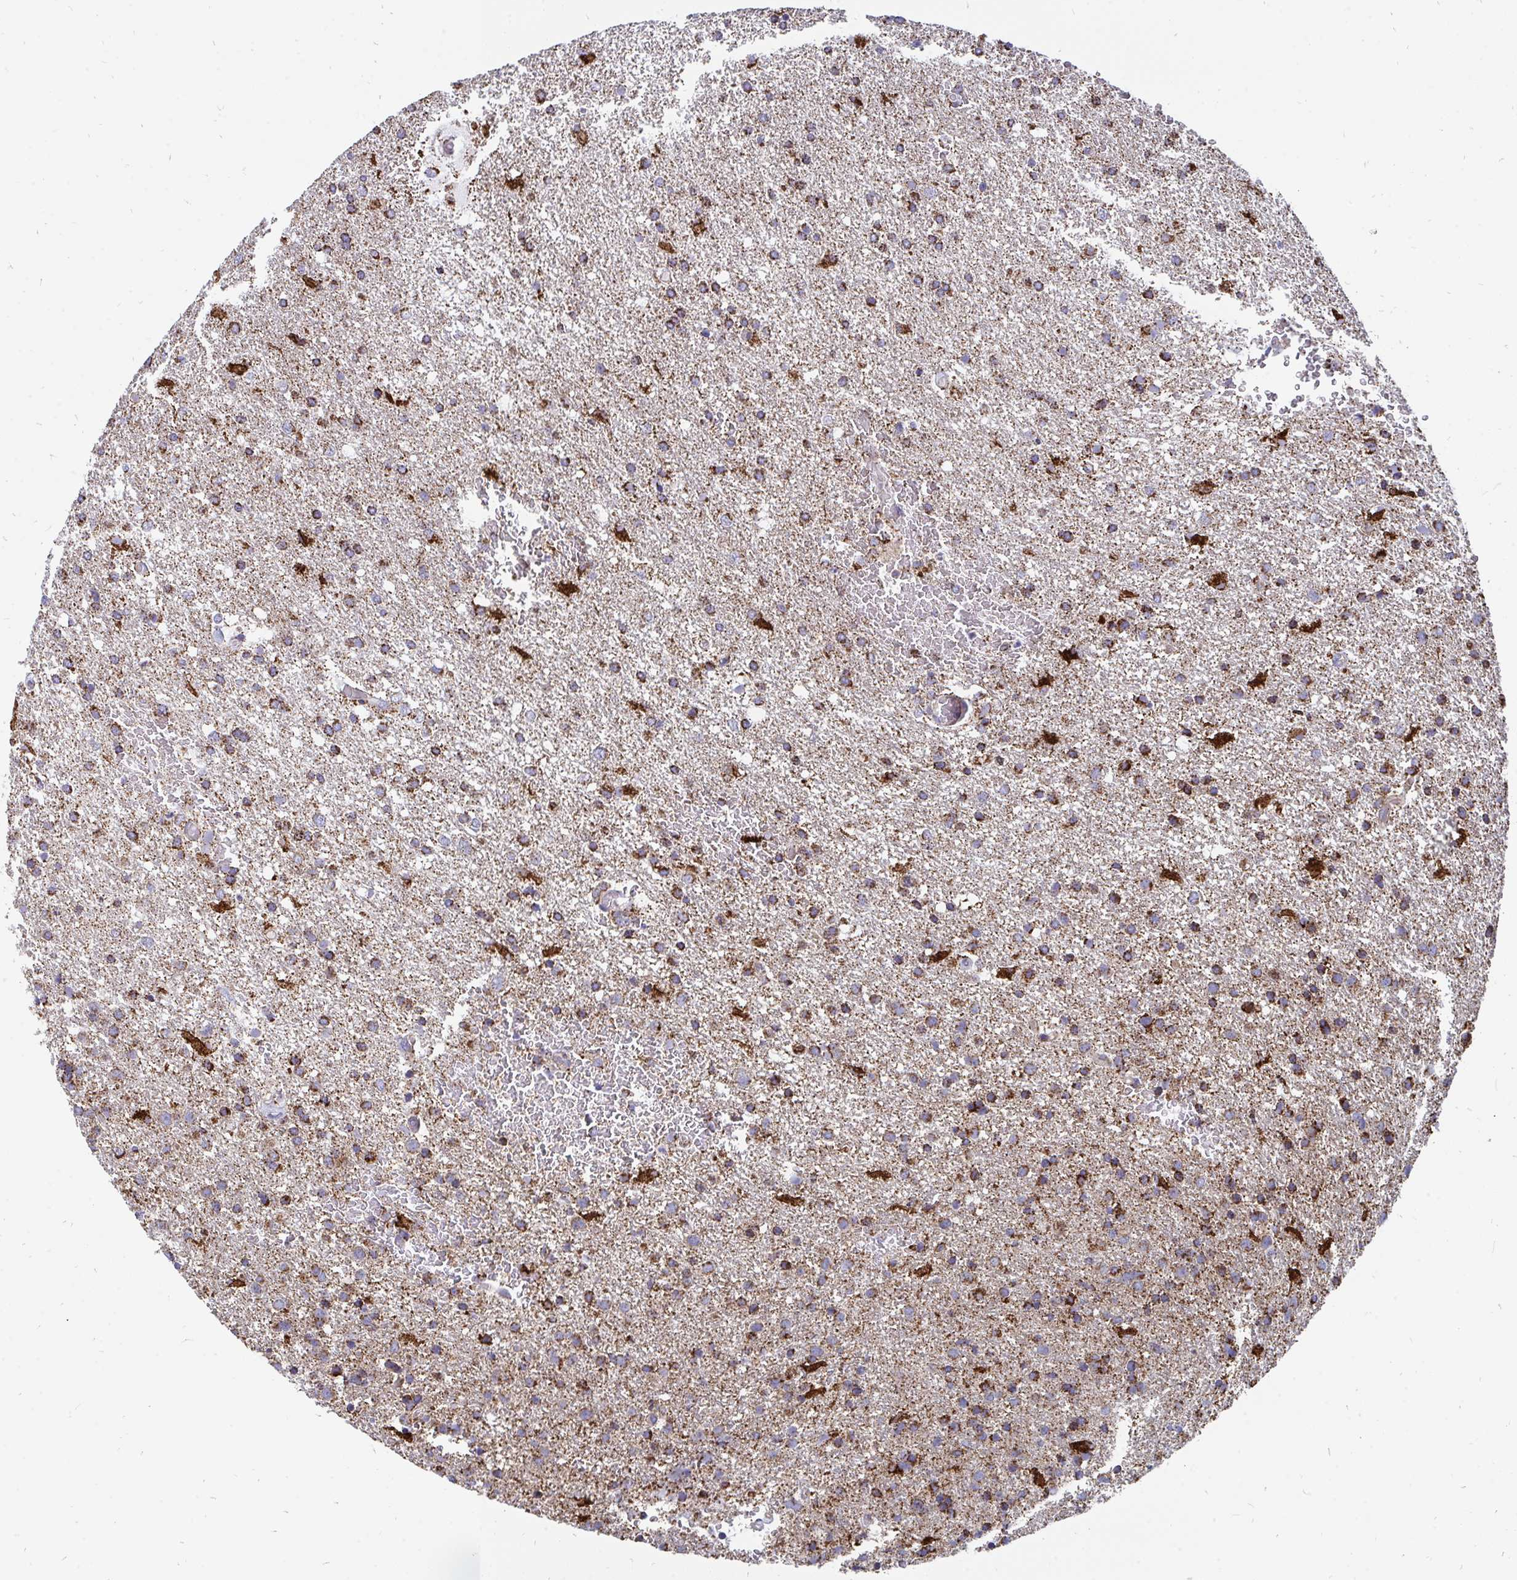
{"staining": {"intensity": "strong", "quantity": ">75%", "location": "cytoplasmic/membranous"}, "tissue": "glioma", "cell_type": "Tumor cells", "image_type": "cancer", "snomed": [{"axis": "morphology", "description": "Glioma, malignant, High grade"}, {"axis": "topography", "description": "Brain"}], "caption": "Glioma was stained to show a protein in brown. There is high levels of strong cytoplasmic/membranous staining in approximately >75% of tumor cells.", "gene": "PC", "patient": {"sex": "male", "age": 68}}